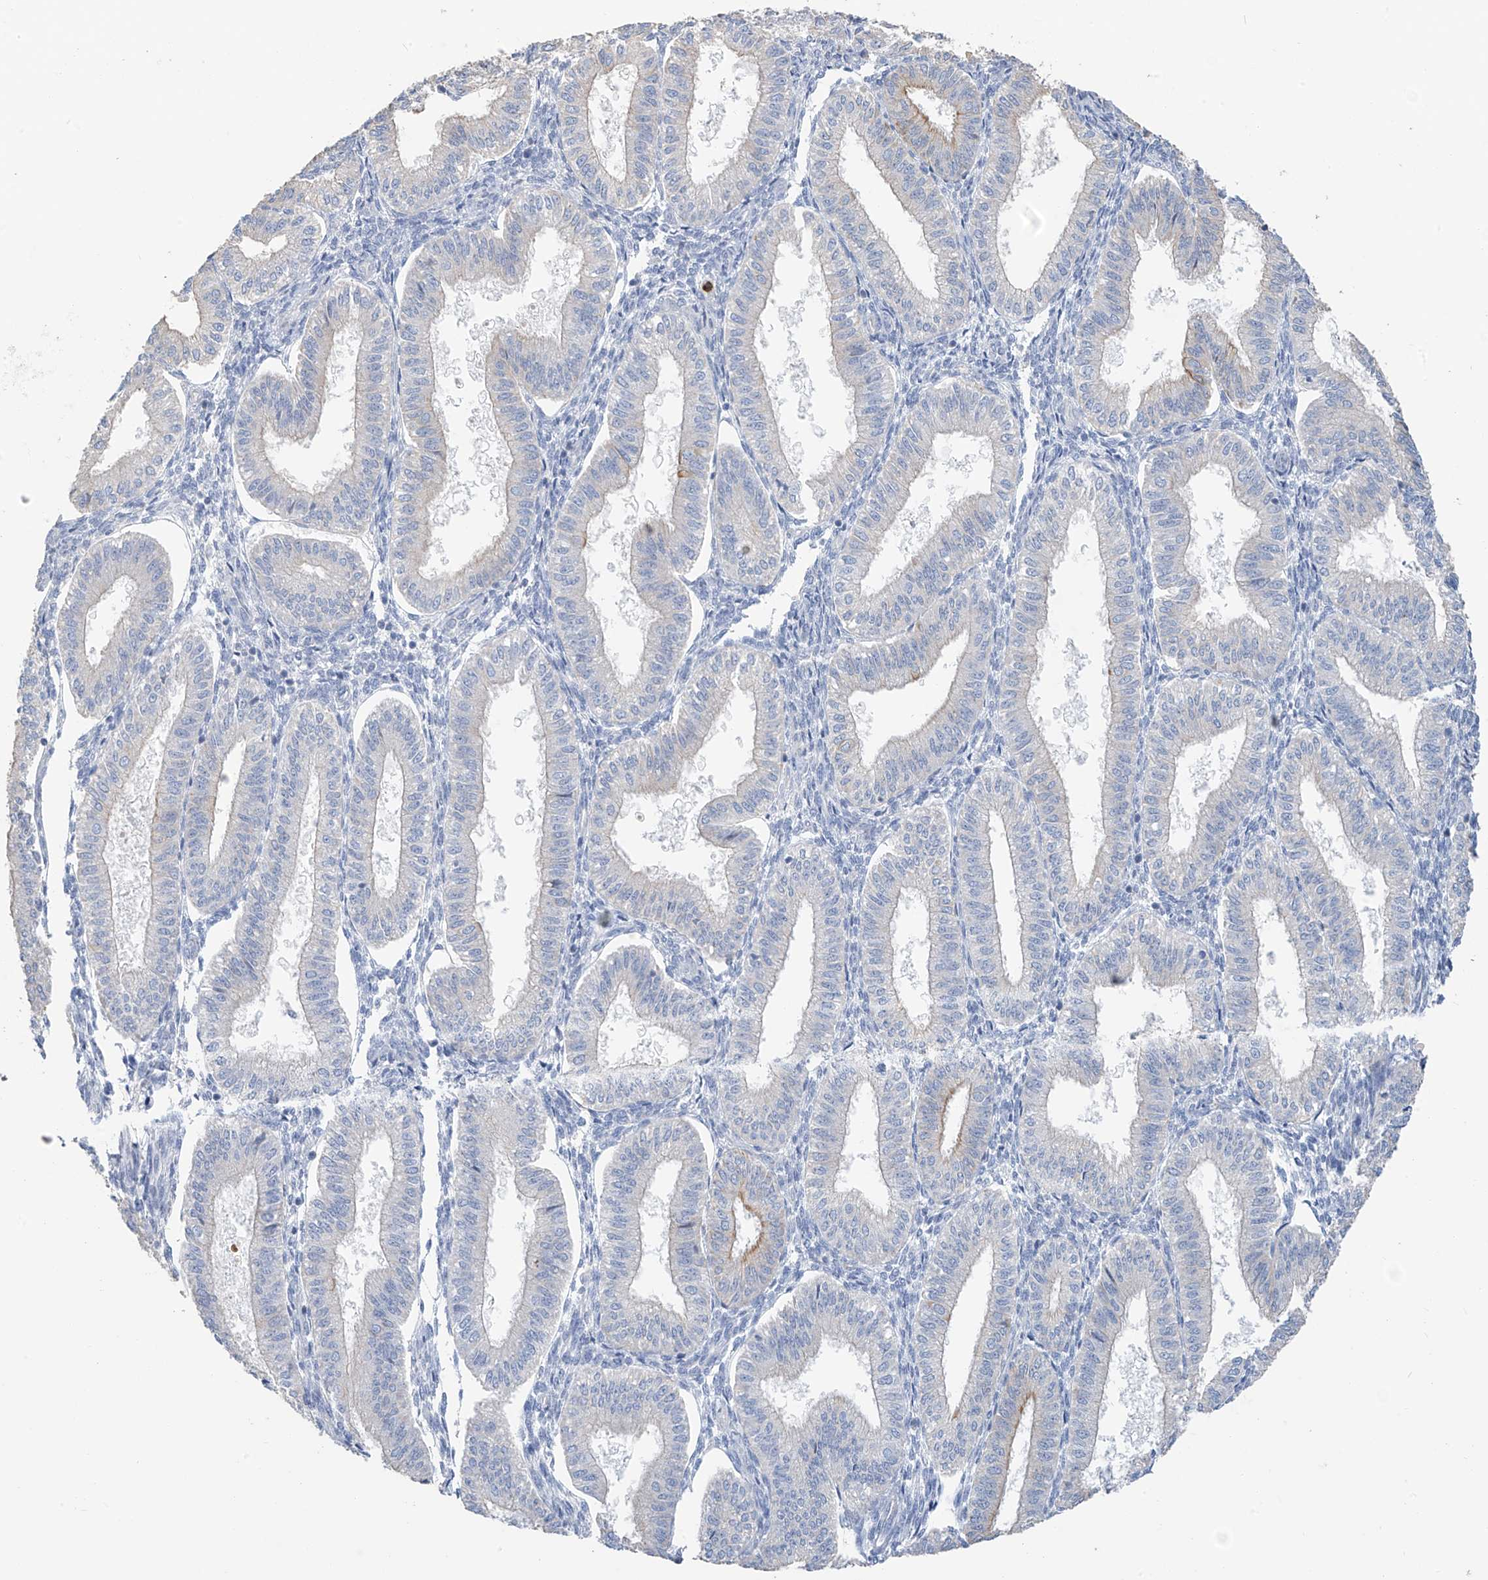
{"staining": {"intensity": "negative", "quantity": "none", "location": "none"}, "tissue": "endometrium", "cell_type": "Cells in endometrial stroma", "image_type": "normal", "snomed": [{"axis": "morphology", "description": "Normal tissue, NOS"}, {"axis": "topography", "description": "Endometrium"}], "caption": "Immunohistochemical staining of normal endometrium reveals no significant positivity in cells in endometrial stroma. (DAB (3,3'-diaminobenzidine) immunohistochemistry with hematoxylin counter stain).", "gene": "PAFAH1B3", "patient": {"sex": "female", "age": 39}}